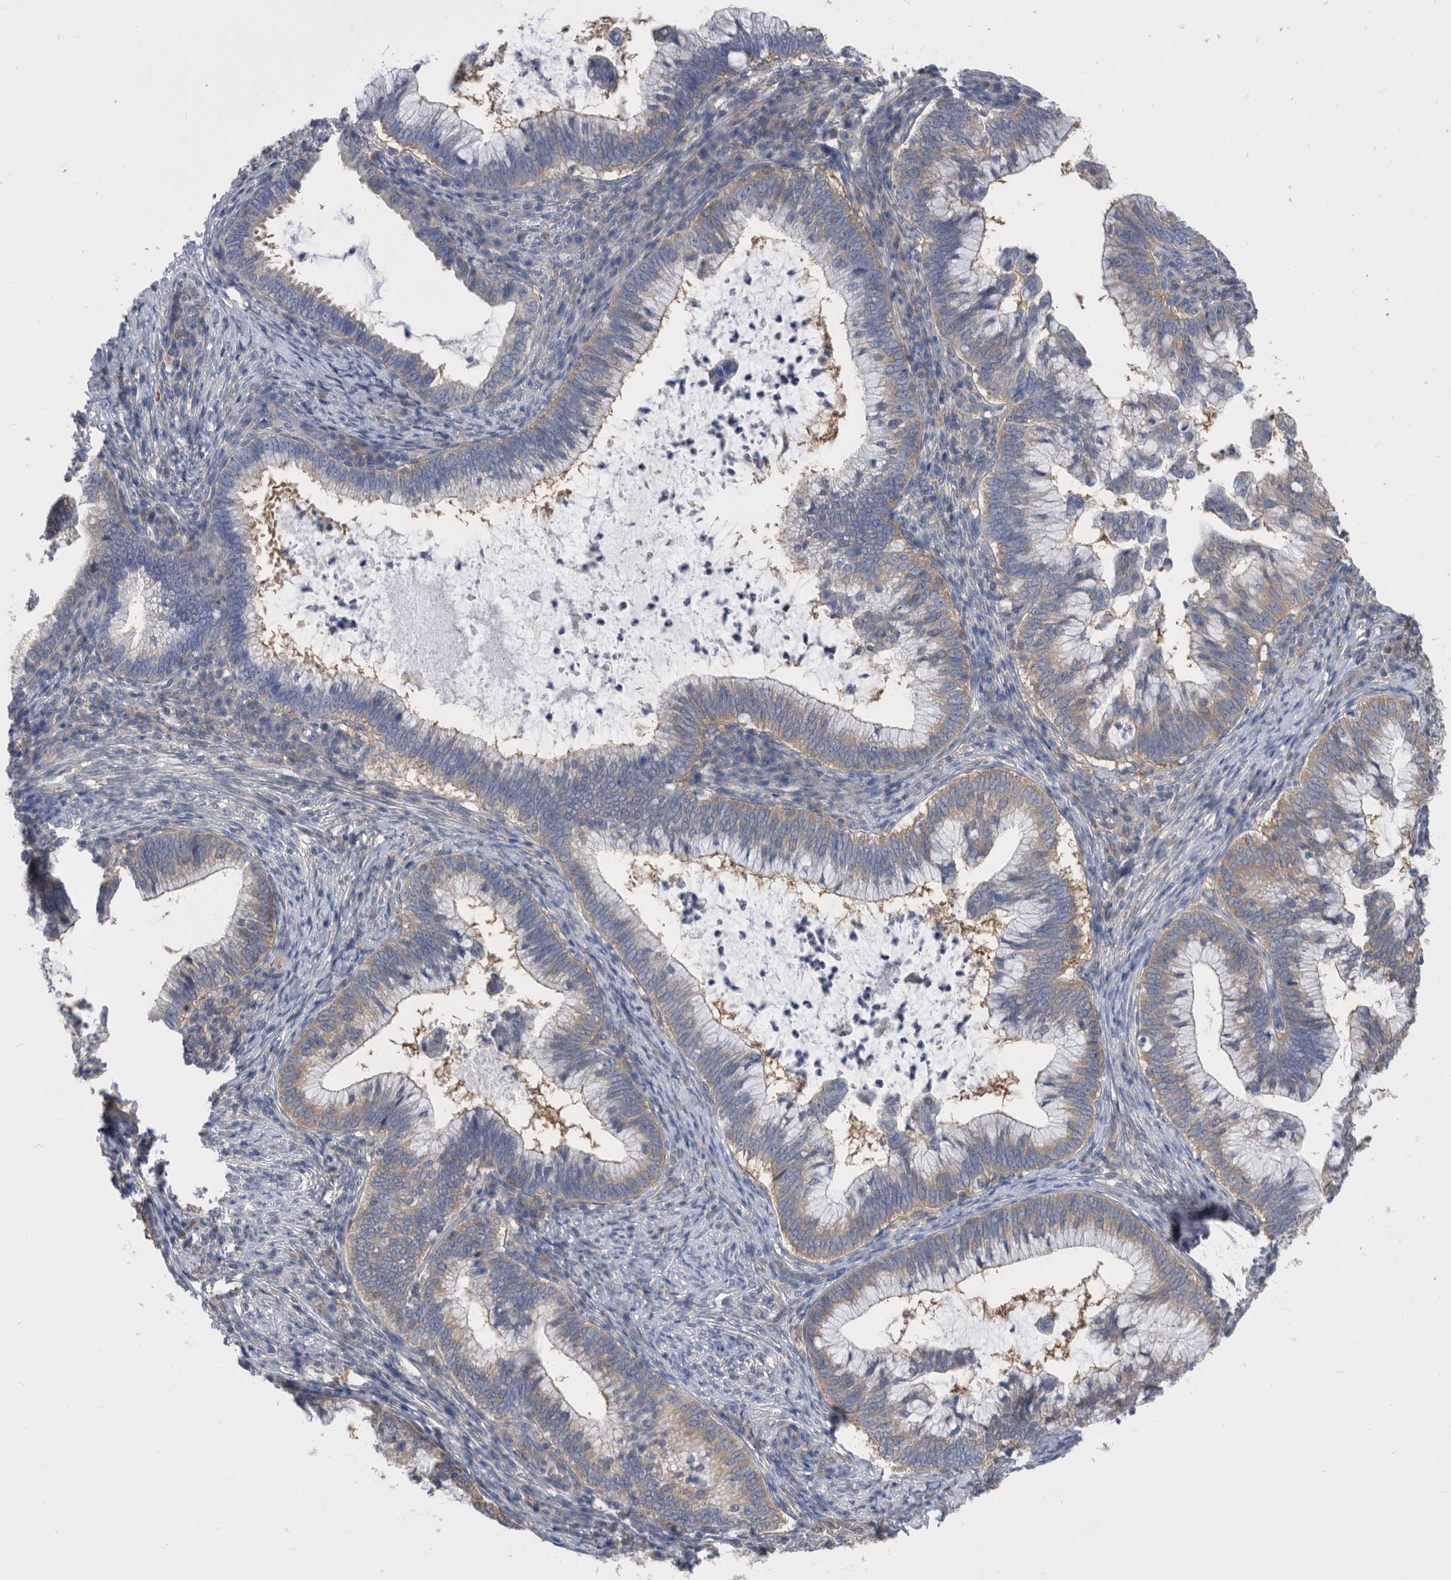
{"staining": {"intensity": "weak", "quantity": "25%-75%", "location": "cytoplasmic/membranous"}, "tissue": "cervical cancer", "cell_type": "Tumor cells", "image_type": "cancer", "snomed": [{"axis": "morphology", "description": "Adenocarcinoma, NOS"}, {"axis": "topography", "description": "Cervix"}], "caption": "Adenocarcinoma (cervical) was stained to show a protein in brown. There is low levels of weak cytoplasmic/membranous expression in approximately 25%-75% of tumor cells.", "gene": "CCT4", "patient": {"sex": "female", "age": 36}}